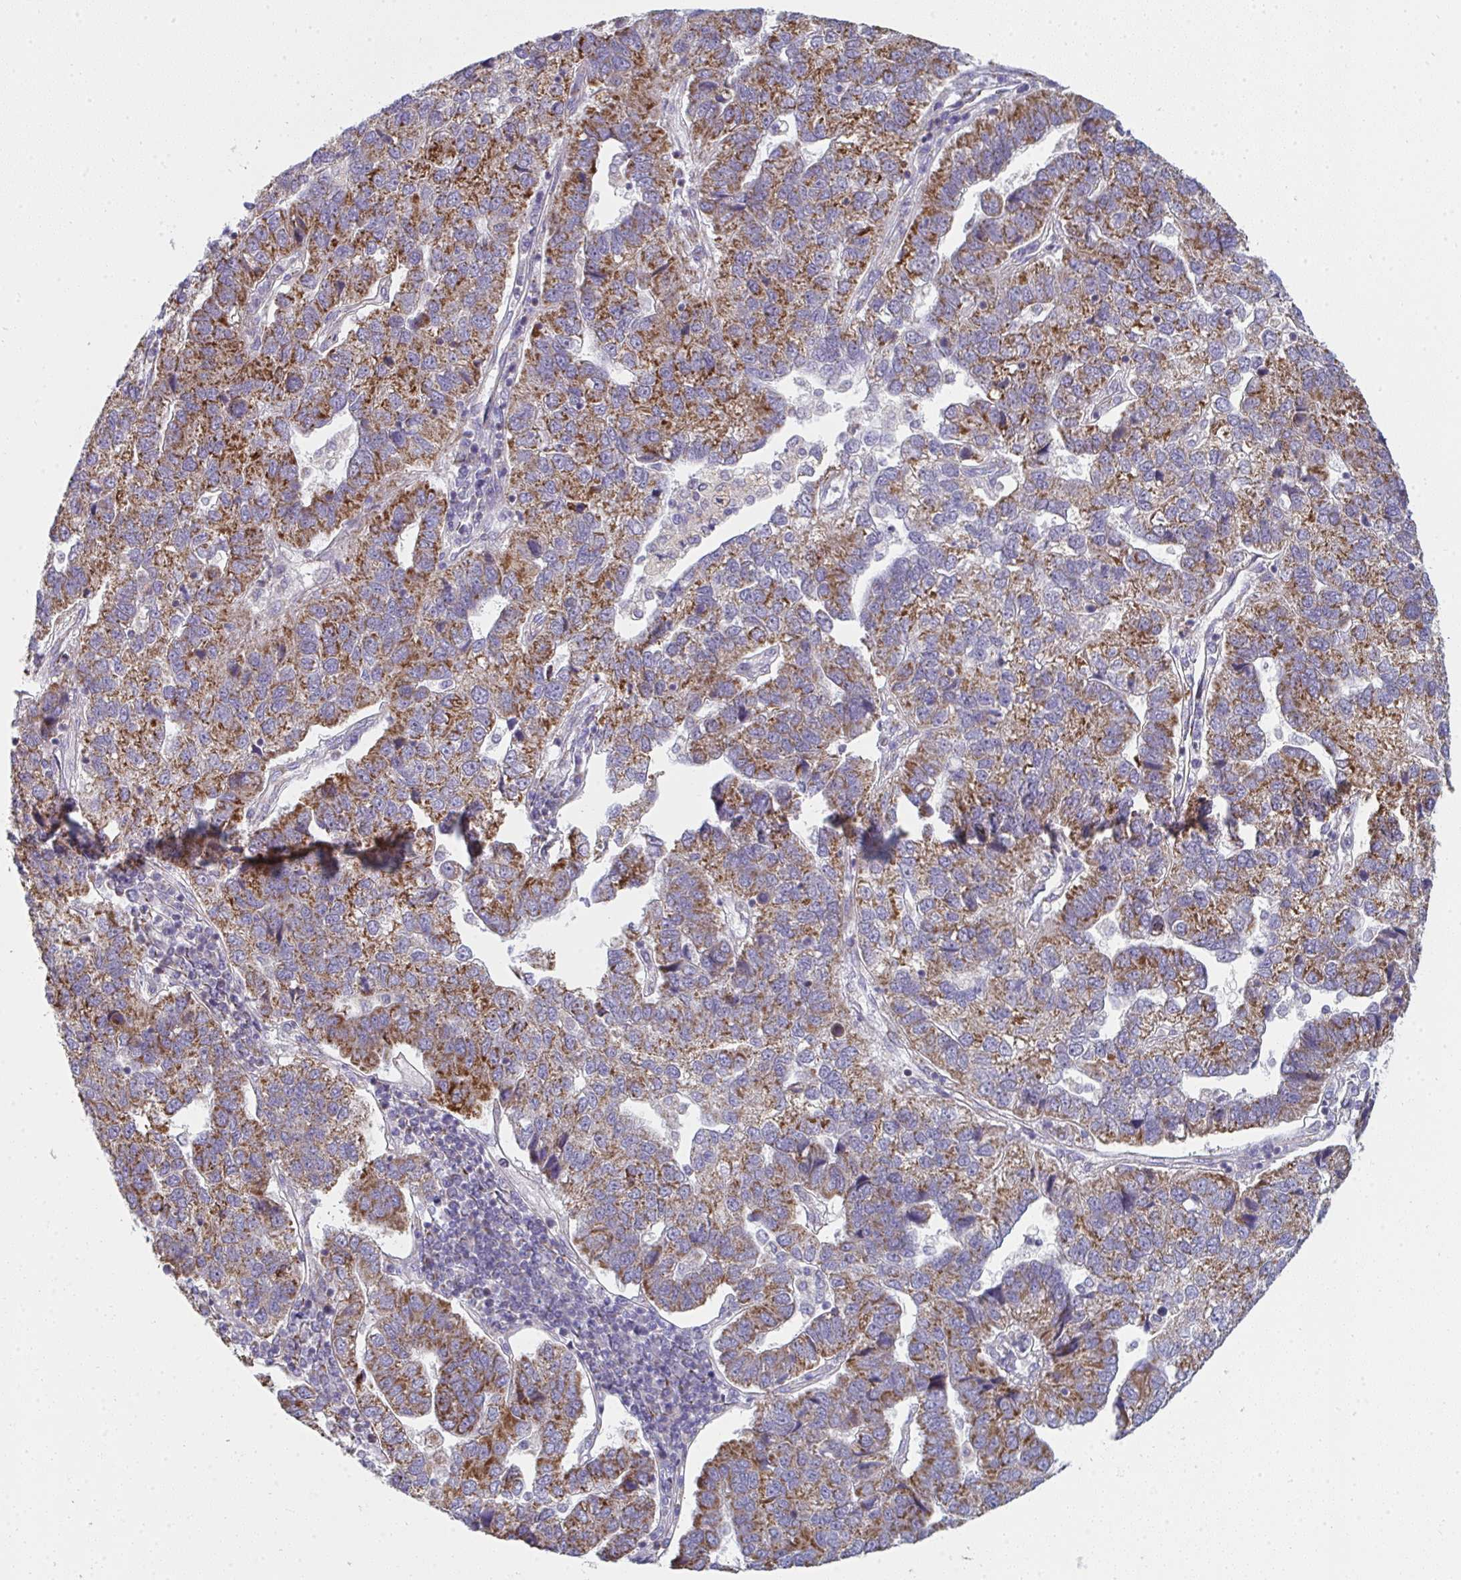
{"staining": {"intensity": "moderate", "quantity": ">75%", "location": "cytoplasmic/membranous"}, "tissue": "pancreatic cancer", "cell_type": "Tumor cells", "image_type": "cancer", "snomed": [{"axis": "morphology", "description": "Adenocarcinoma, NOS"}, {"axis": "topography", "description": "Pancreas"}], "caption": "Tumor cells show medium levels of moderate cytoplasmic/membranous expression in about >75% of cells in pancreatic cancer (adenocarcinoma).", "gene": "FAHD1", "patient": {"sex": "female", "age": 61}}